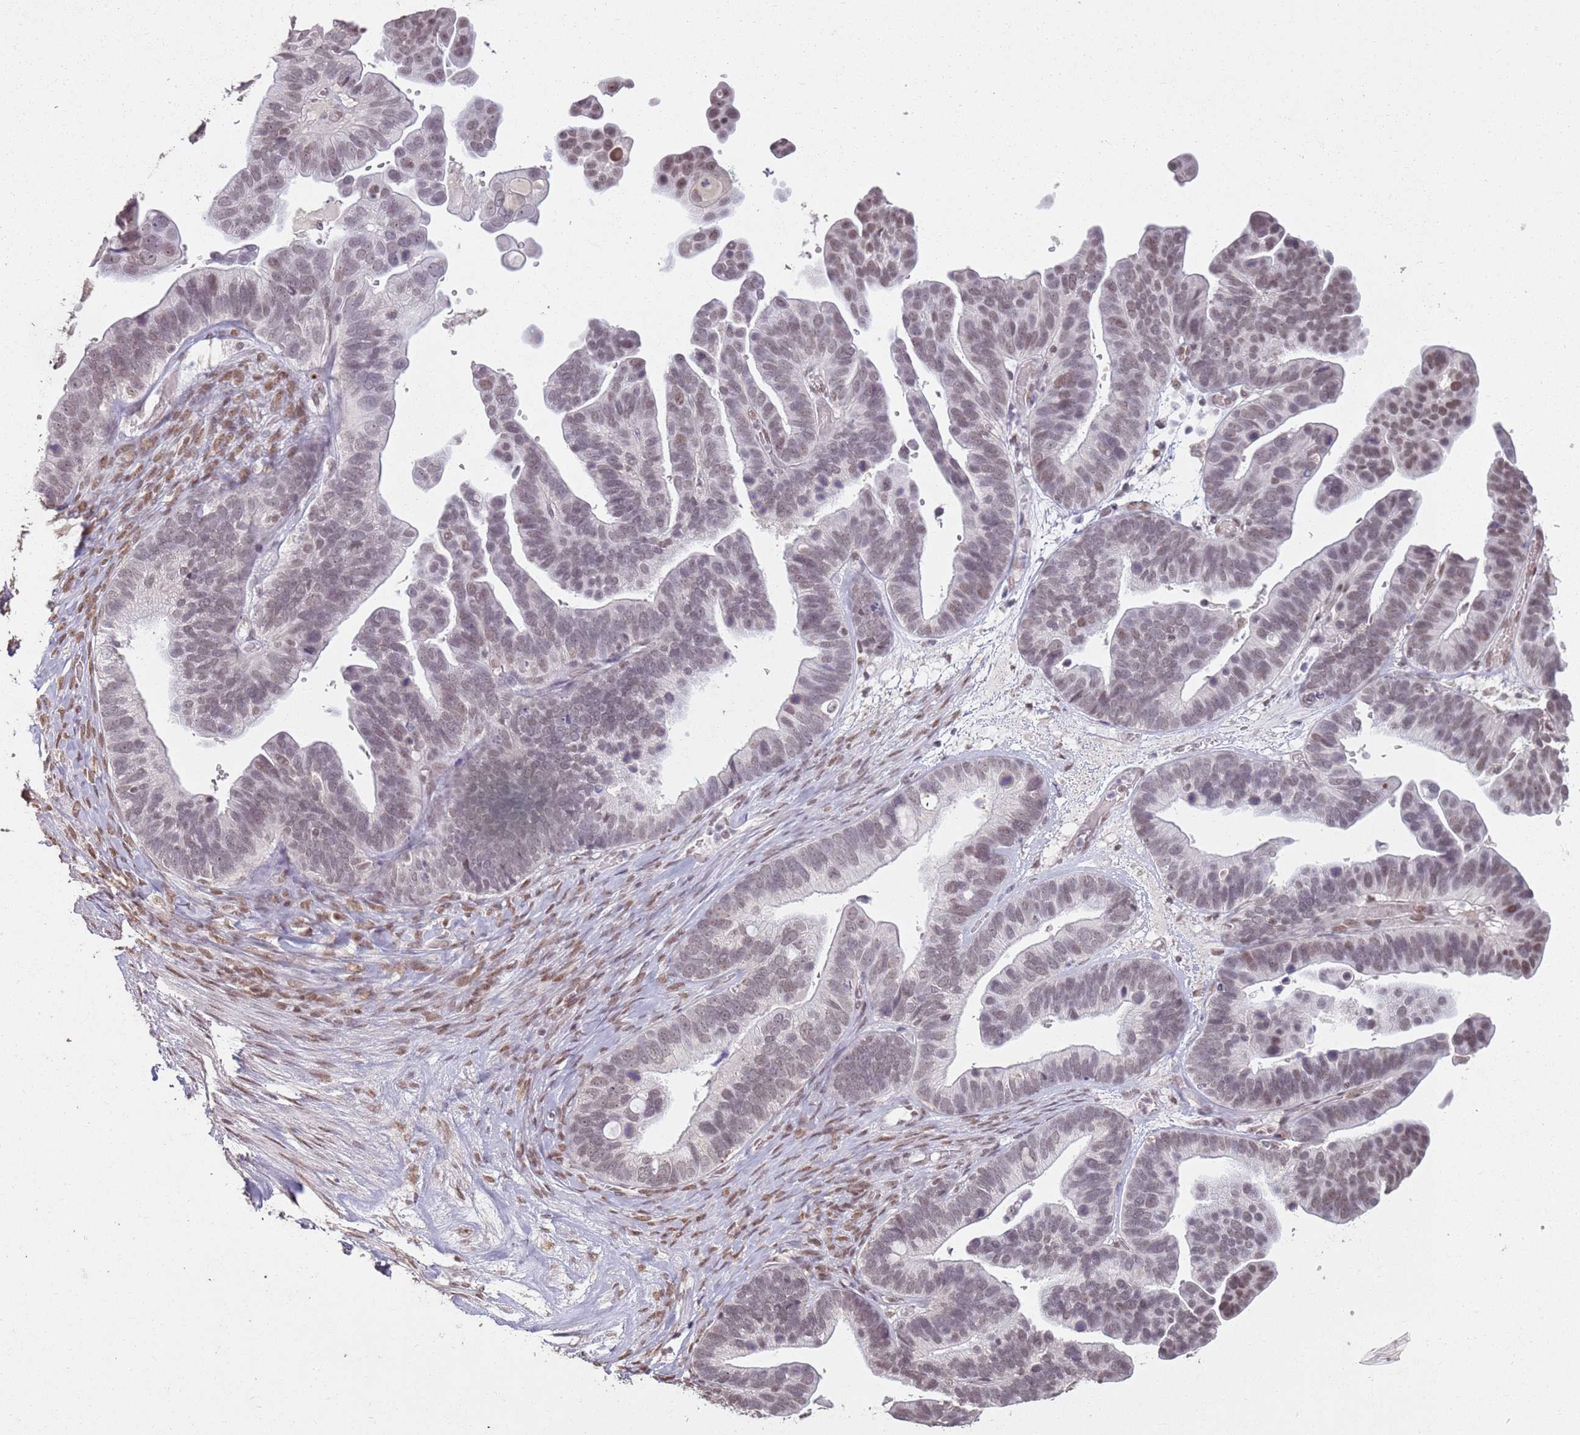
{"staining": {"intensity": "weak", "quantity": "25%-75%", "location": "nuclear"}, "tissue": "ovarian cancer", "cell_type": "Tumor cells", "image_type": "cancer", "snomed": [{"axis": "morphology", "description": "Cystadenocarcinoma, serous, NOS"}, {"axis": "topography", "description": "Ovary"}], "caption": "Serous cystadenocarcinoma (ovarian) was stained to show a protein in brown. There is low levels of weak nuclear positivity in about 25%-75% of tumor cells.", "gene": "ARL14EP", "patient": {"sex": "female", "age": 56}}